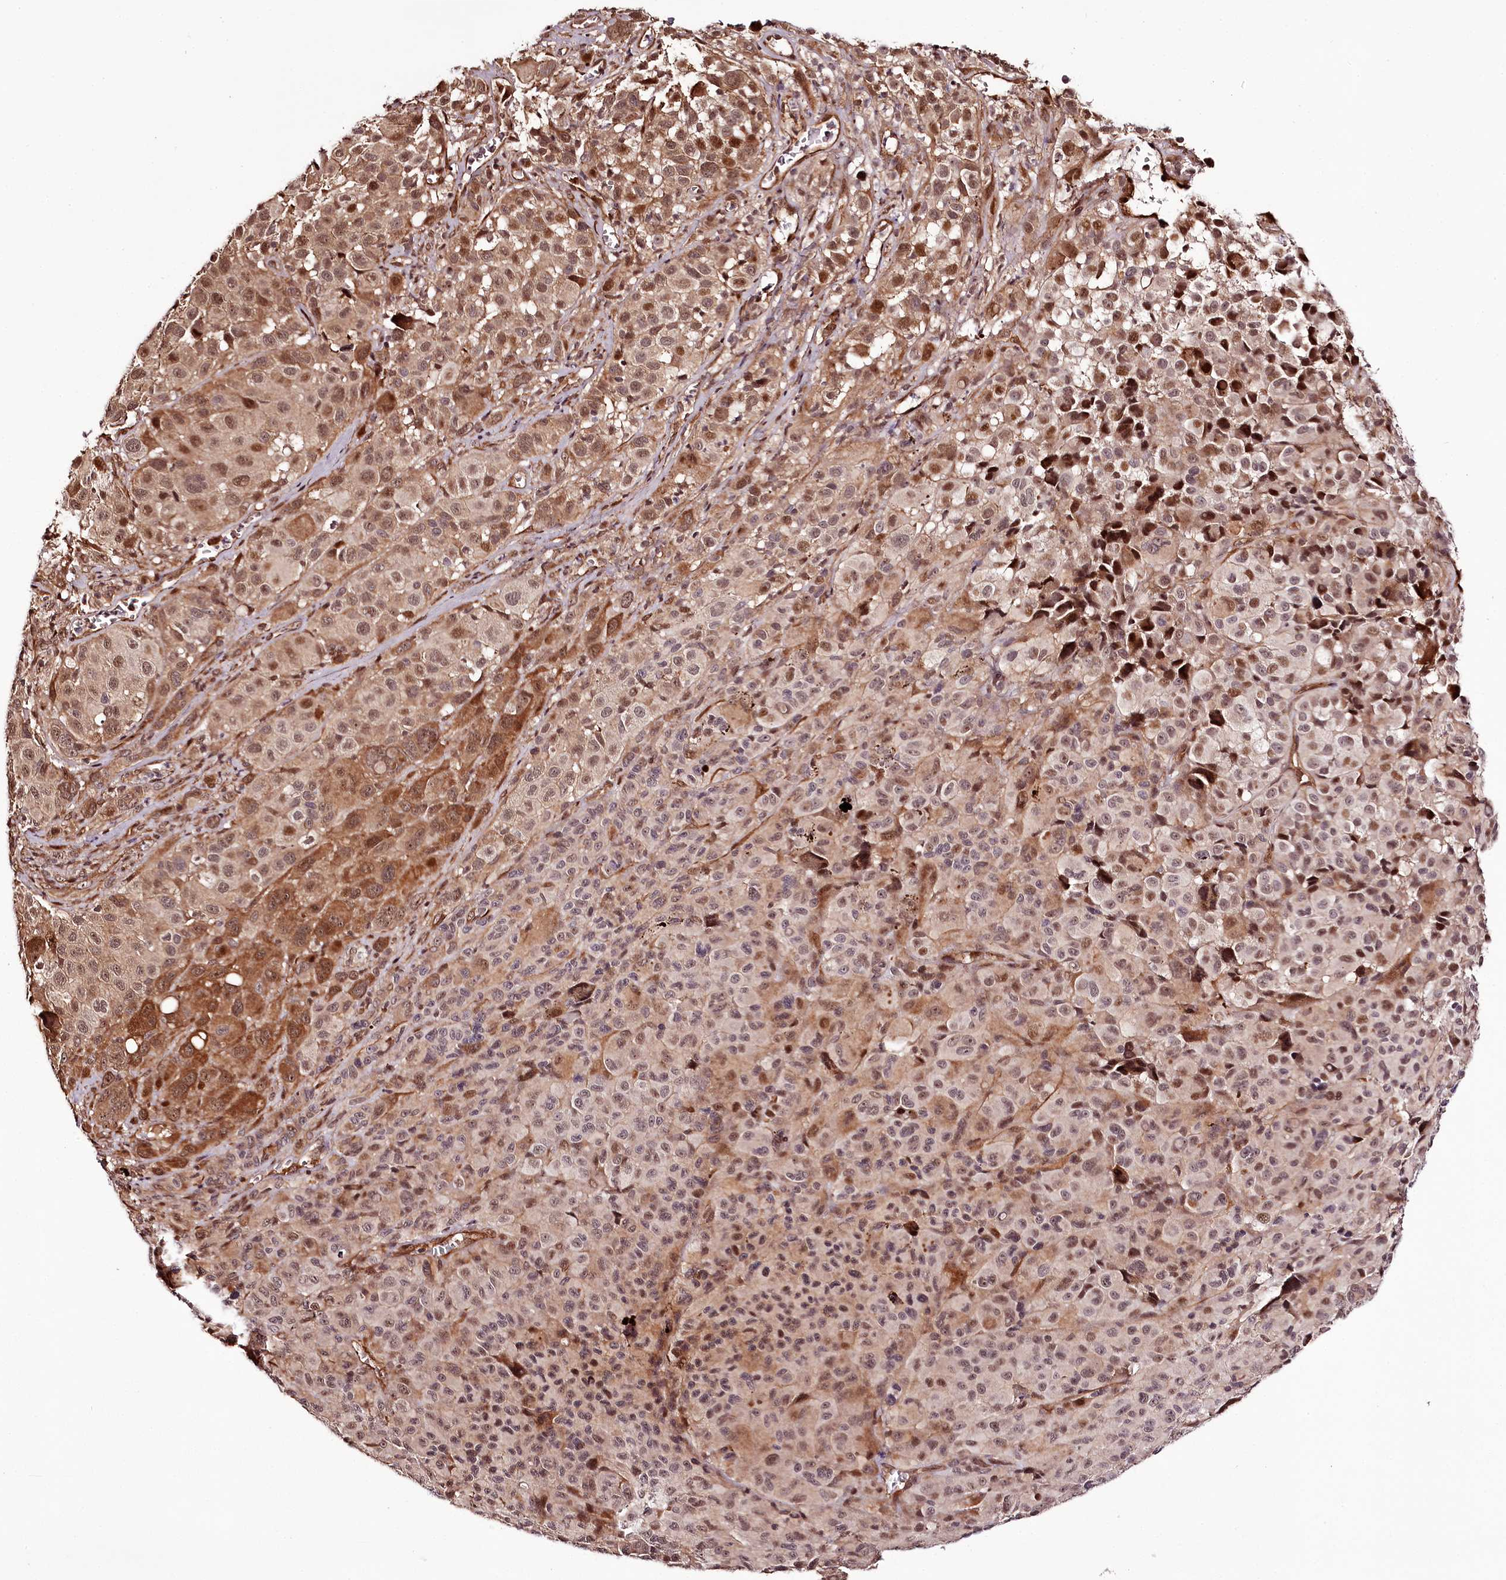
{"staining": {"intensity": "moderate", "quantity": ">75%", "location": "cytoplasmic/membranous,nuclear"}, "tissue": "melanoma", "cell_type": "Tumor cells", "image_type": "cancer", "snomed": [{"axis": "morphology", "description": "Malignant melanoma, NOS"}, {"axis": "topography", "description": "Skin of trunk"}], "caption": "An image showing moderate cytoplasmic/membranous and nuclear positivity in about >75% of tumor cells in malignant melanoma, as visualized by brown immunohistochemical staining.", "gene": "TTC33", "patient": {"sex": "male", "age": 71}}